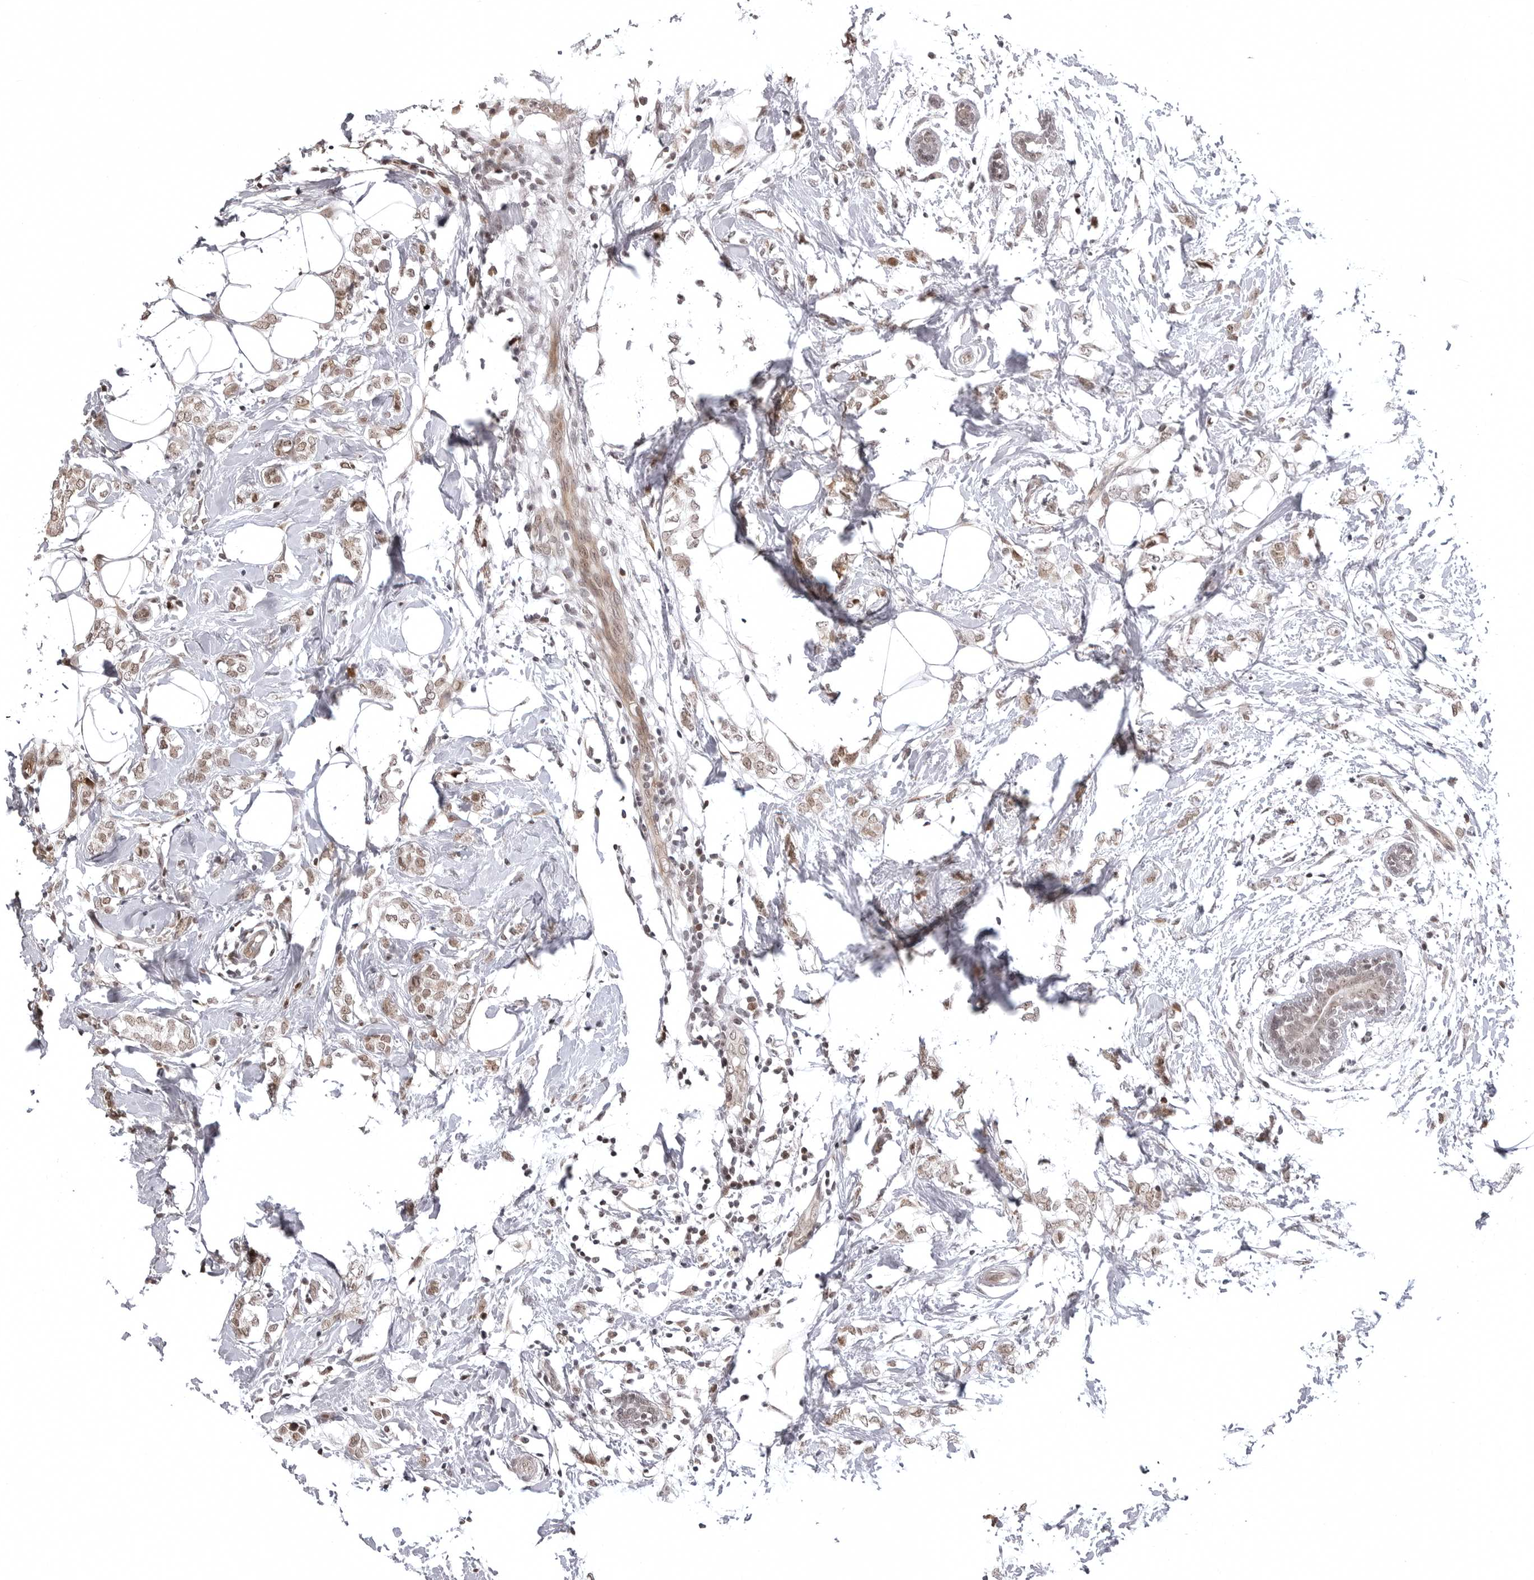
{"staining": {"intensity": "moderate", "quantity": ">75%", "location": "nuclear"}, "tissue": "breast cancer", "cell_type": "Tumor cells", "image_type": "cancer", "snomed": [{"axis": "morphology", "description": "Normal tissue, NOS"}, {"axis": "morphology", "description": "Lobular carcinoma"}, {"axis": "topography", "description": "Breast"}], "caption": "Immunohistochemistry image of breast lobular carcinoma stained for a protein (brown), which shows medium levels of moderate nuclear positivity in approximately >75% of tumor cells.", "gene": "PHF3", "patient": {"sex": "female", "age": 47}}